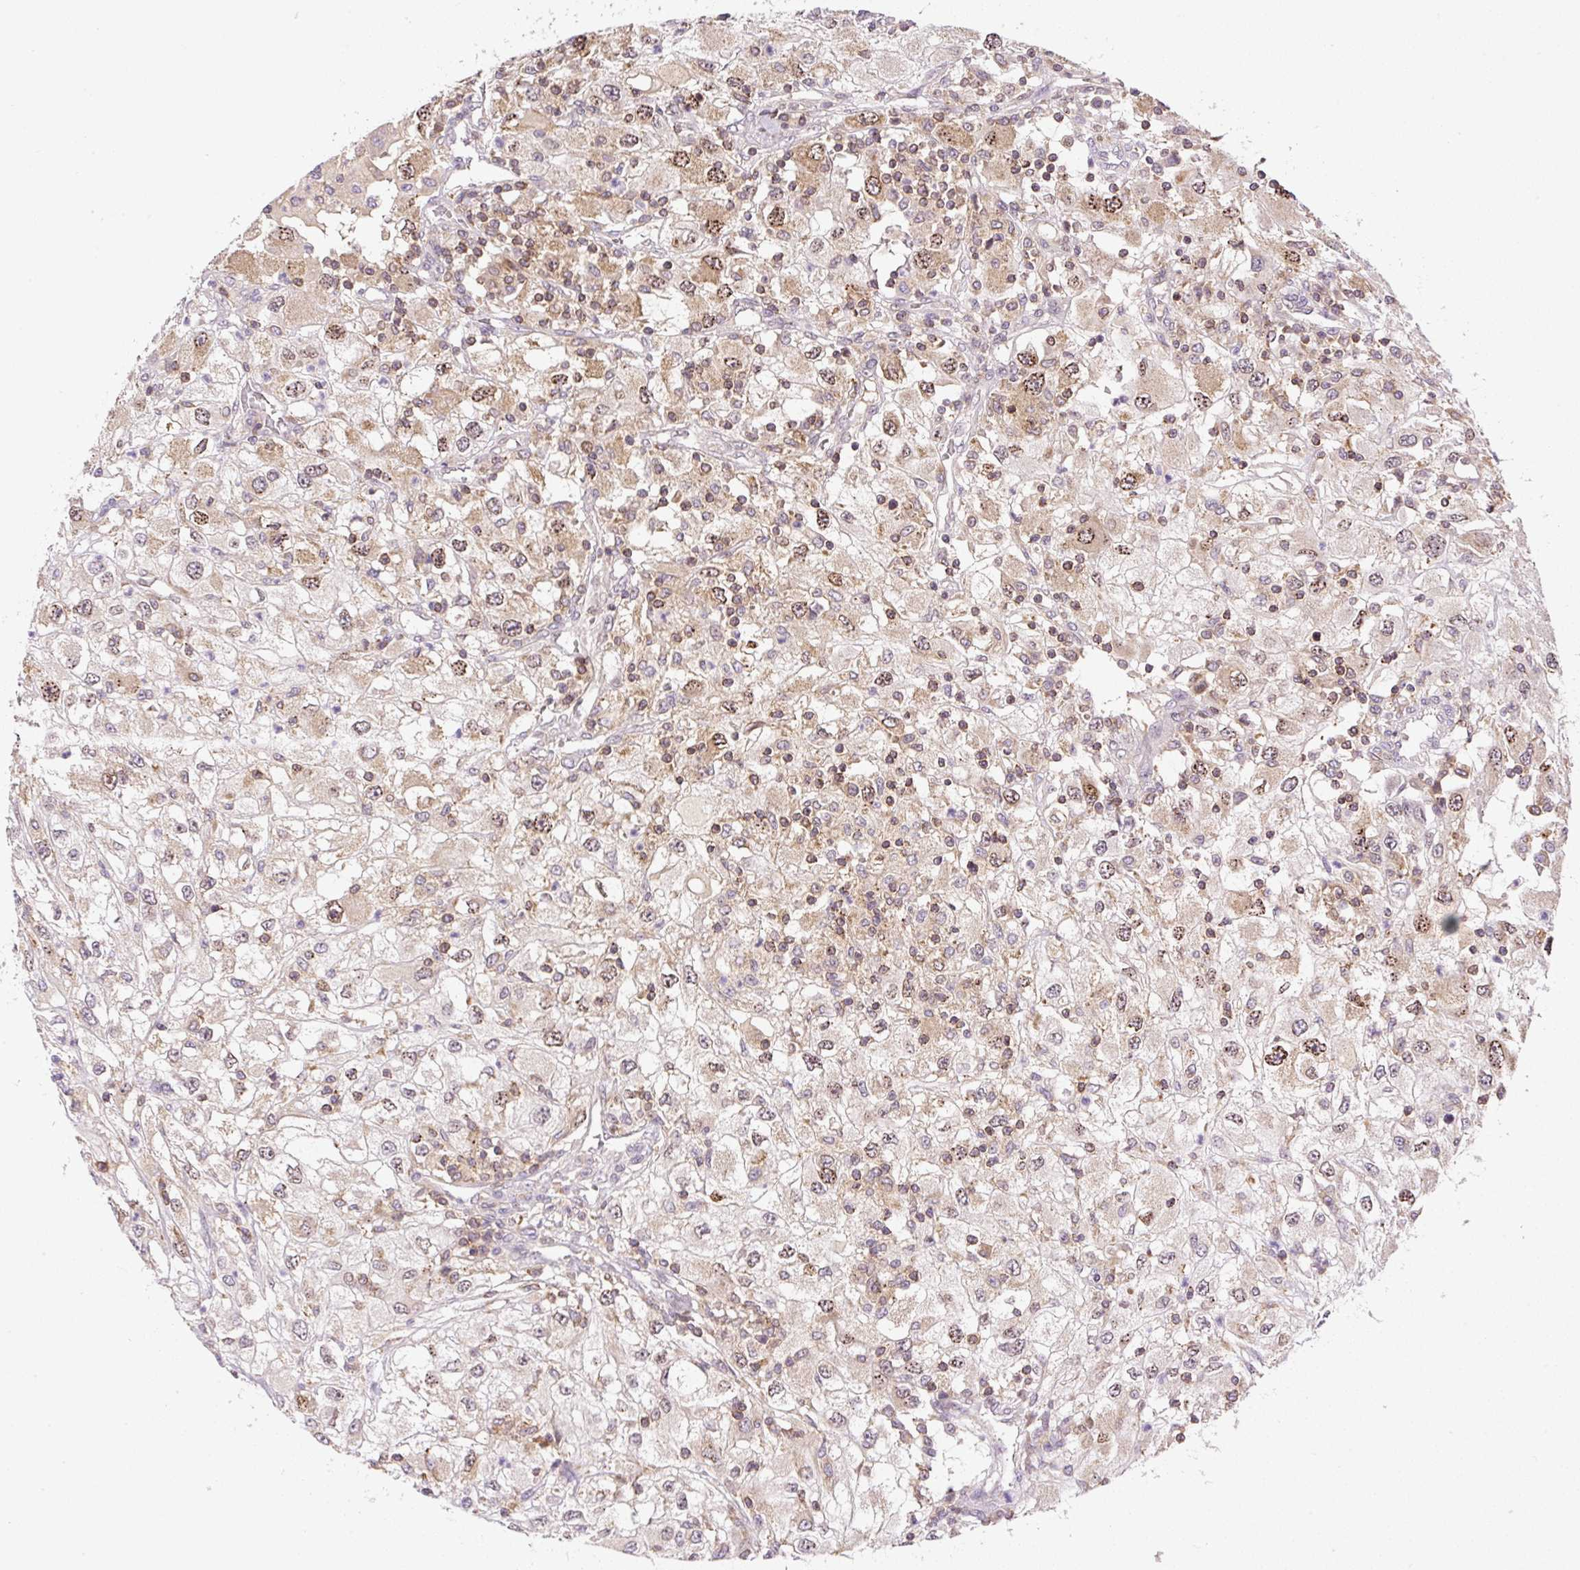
{"staining": {"intensity": "moderate", "quantity": ">75%", "location": "cytoplasmic/membranous,nuclear"}, "tissue": "renal cancer", "cell_type": "Tumor cells", "image_type": "cancer", "snomed": [{"axis": "morphology", "description": "Adenocarcinoma, NOS"}, {"axis": "topography", "description": "Kidney"}], "caption": "An image of renal cancer stained for a protein displays moderate cytoplasmic/membranous and nuclear brown staining in tumor cells. The staining was performed using DAB to visualize the protein expression in brown, while the nuclei were stained in blue with hematoxylin (Magnification: 20x).", "gene": "CARD11", "patient": {"sex": "female", "age": 67}}